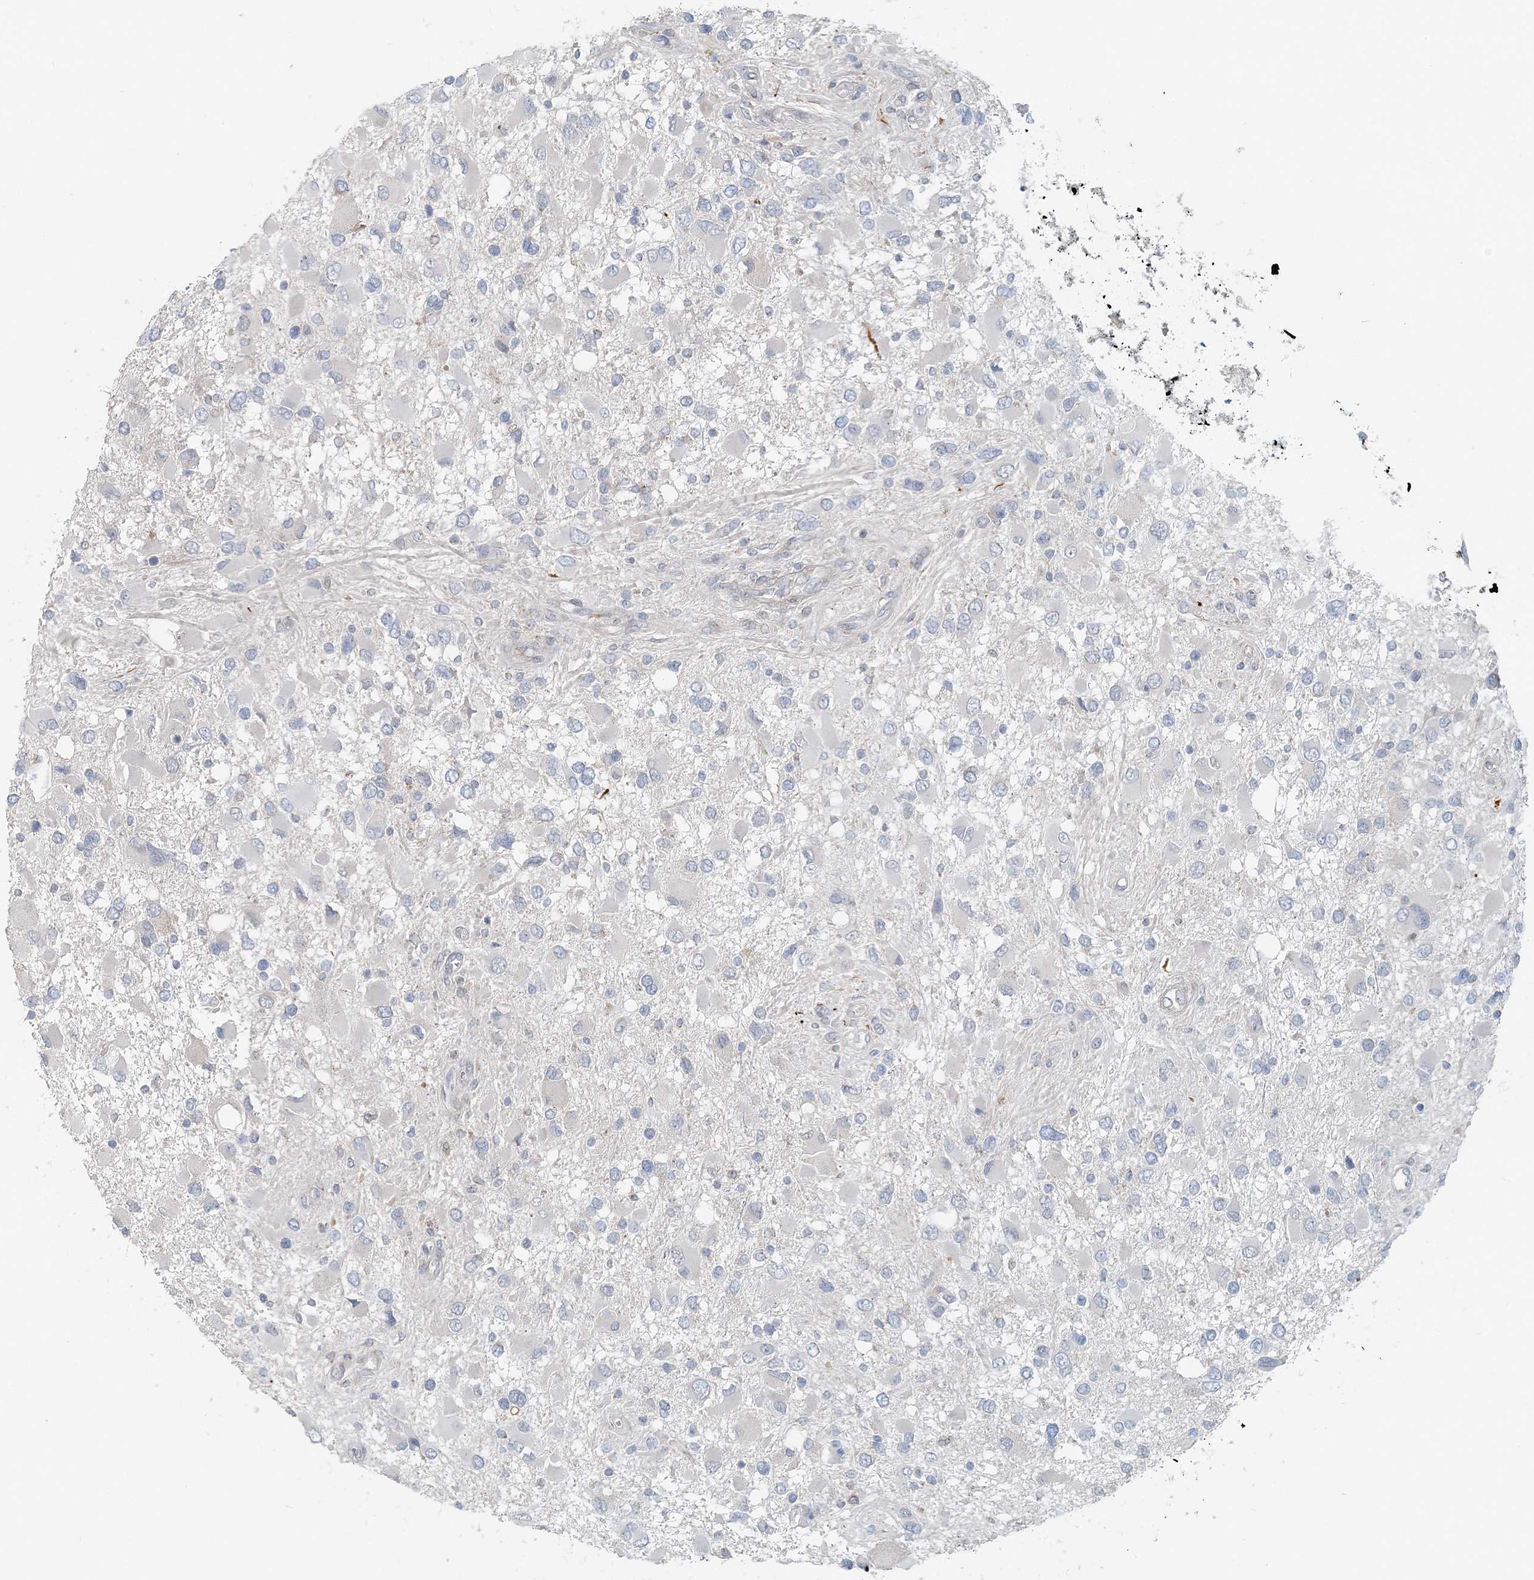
{"staining": {"intensity": "negative", "quantity": "none", "location": "none"}, "tissue": "glioma", "cell_type": "Tumor cells", "image_type": "cancer", "snomed": [{"axis": "morphology", "description": "Glioma, malignant, High grade"}, {"axis": "topography", "description": "Brain"}], "caption": "This micrograph is of glioma stained with immunohistochemistry (IHC) to label a protein in brown with the nuclei are counter-stained blue. There is no staining in tumor cells.", "gene": "NAA11", "patient": {"sex": "male", "age": 53}}